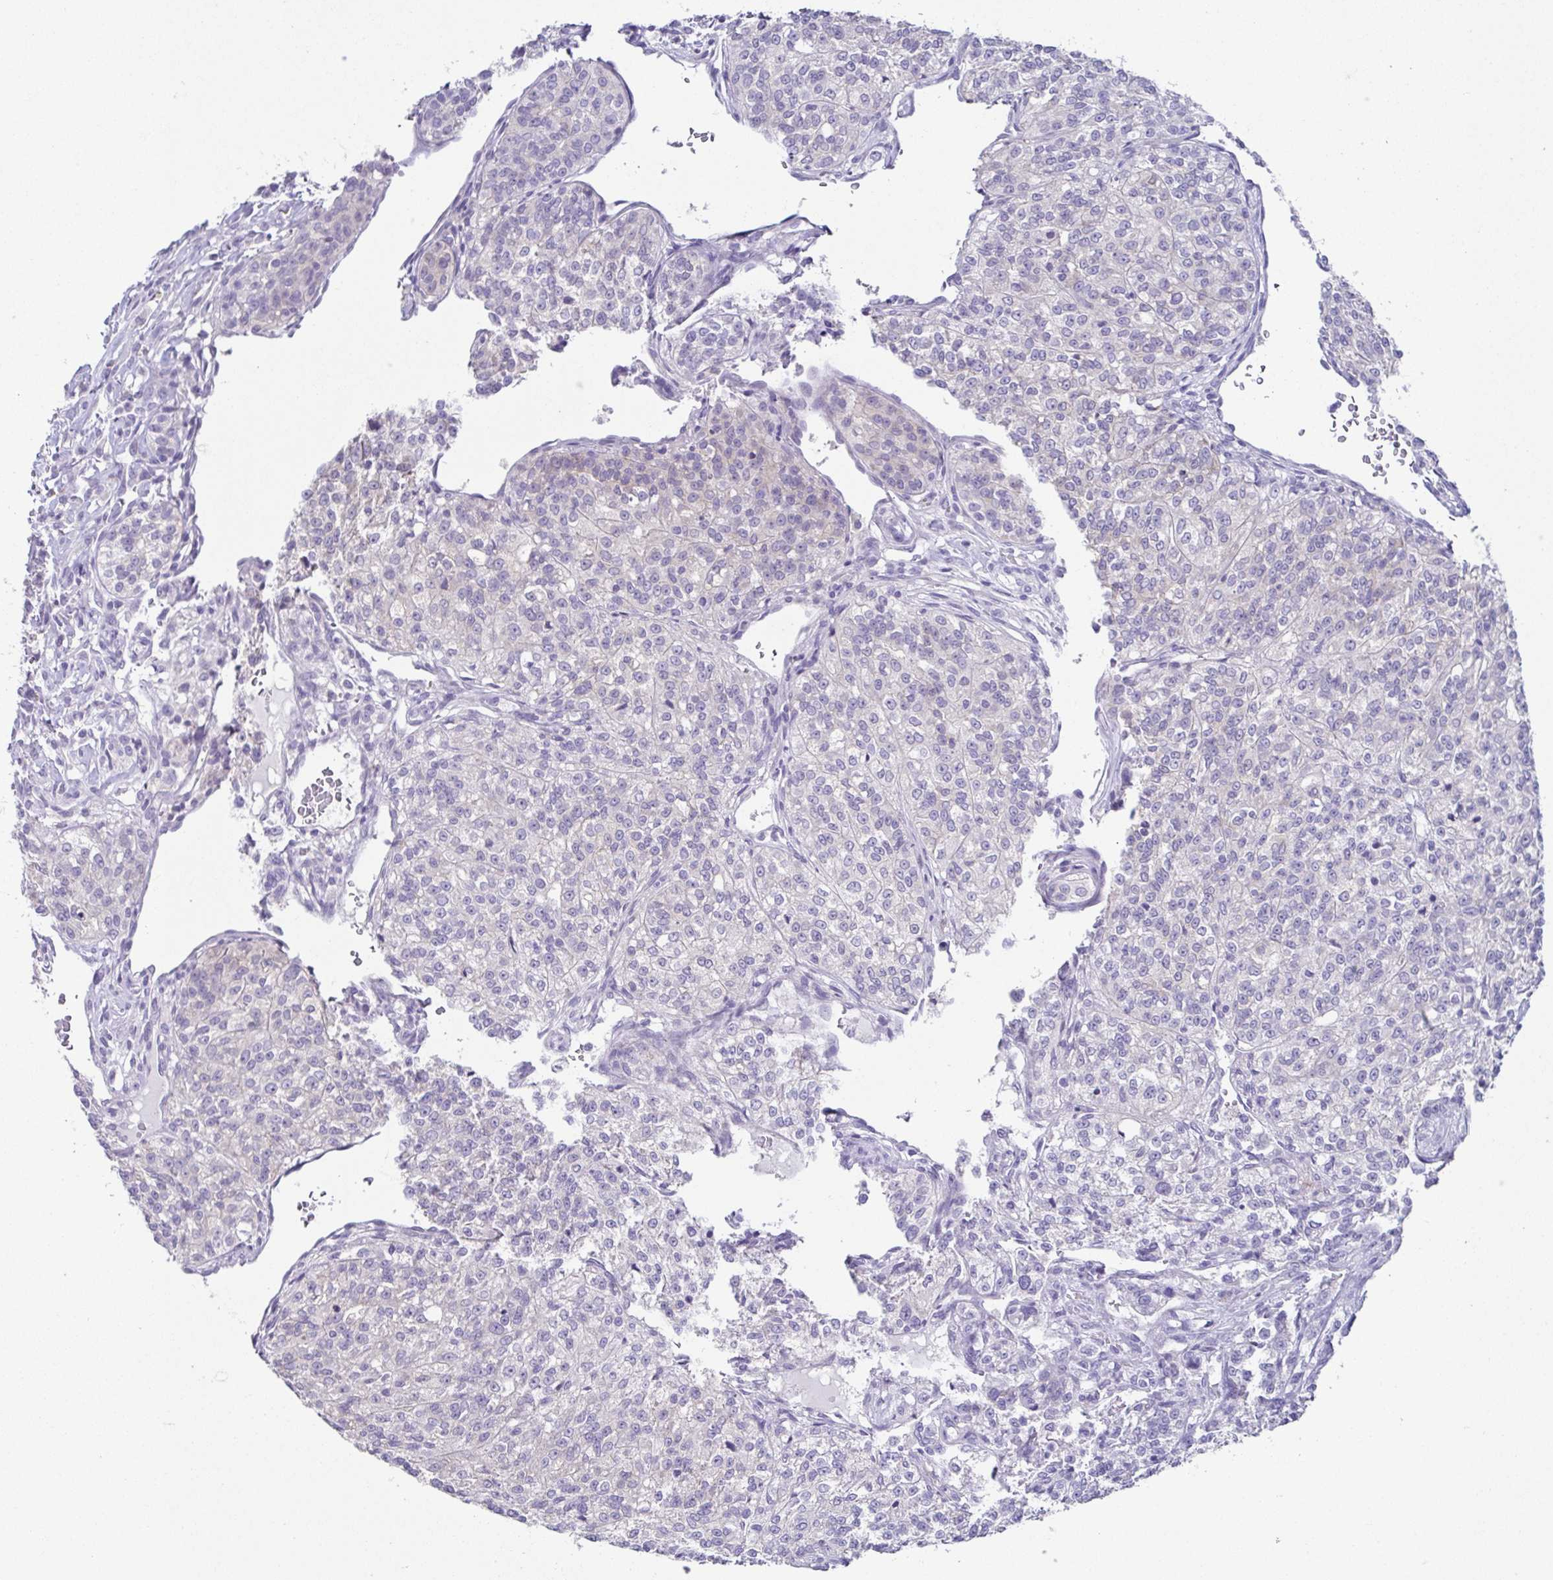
{"staining": {"intensity": "negative", "quantity": "none", "location": "none"}, "tissue": "renal cancer", "cell_type": "Tumor cells", "image_type": "cancer", "snomed": [{"axis": "morphology", "description": "Adenocarcinoma, NOS"}, {"axis": "topography", "description": "Kidney"}], "caption": "Tumor cells show no significant protein expression in renal cancer.", "gene": "RDH11", "patient": {"sex": "female", "age": 63}}